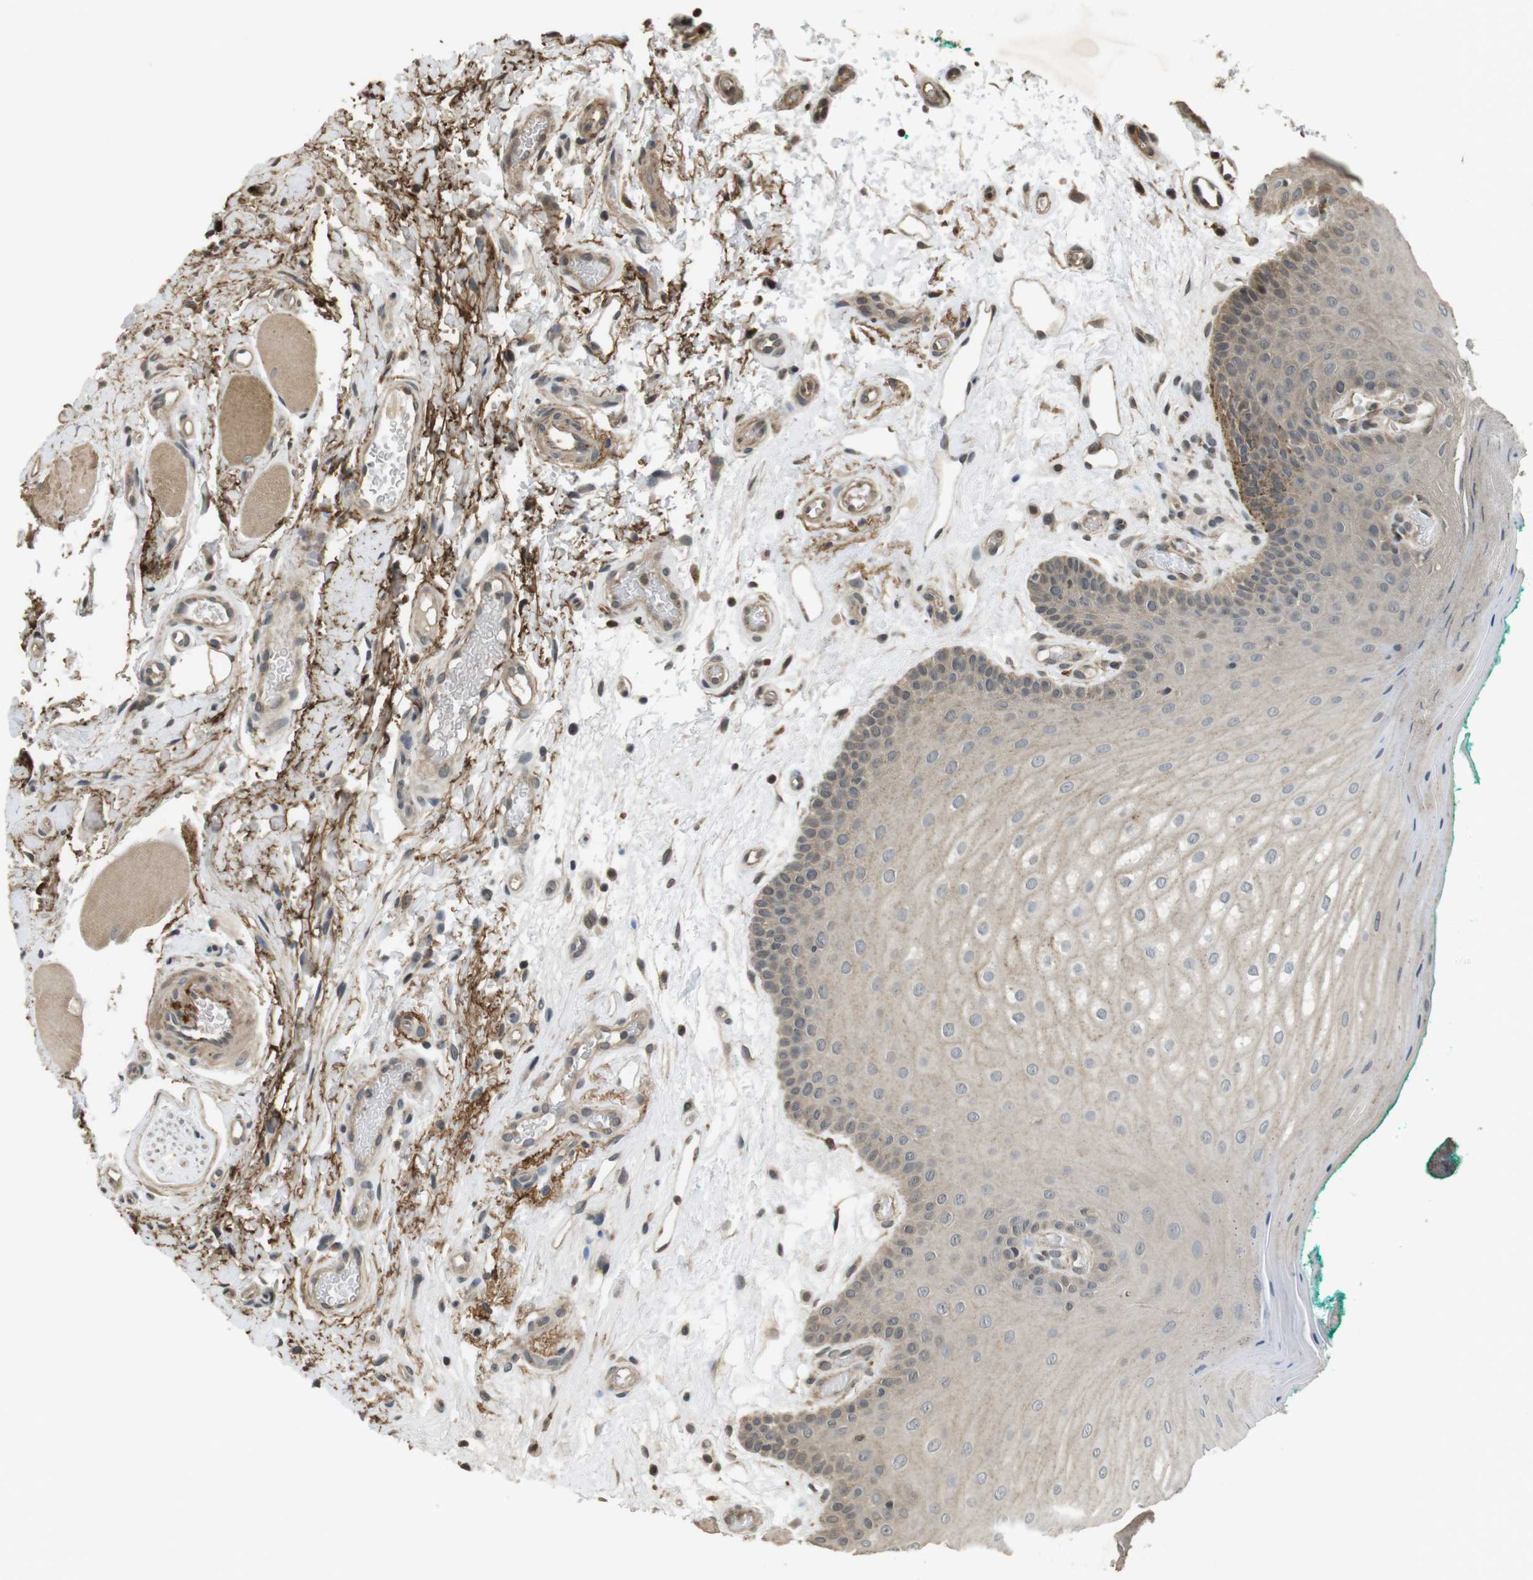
{"staining": {"intensity": "weak", "quantity": ">75%", "location": "cytoplasmic/membranous"}, "tissue": "oral mucosa", "cell_type": "Squamous epithelial cells", "image_type": "normal", "snomed": [{"axis": "morphology", "description": "Normal tissue, NOS"}, {"axis": "topography", "description": "Skeletal muscle"}, {"axis": "topography", "description": "Oral tissue"}], "caption": "This photomicrograph displays benign oral mucosa stained with immunohistochemistry to label a protein in brown. The cytoplasmic/membranous of squamous epithelial cells show weak positivity for the protein. Nuclei are counter-stained blue.", "gene": "FZD10", "patient": {"sex": "male", "age": 58}}